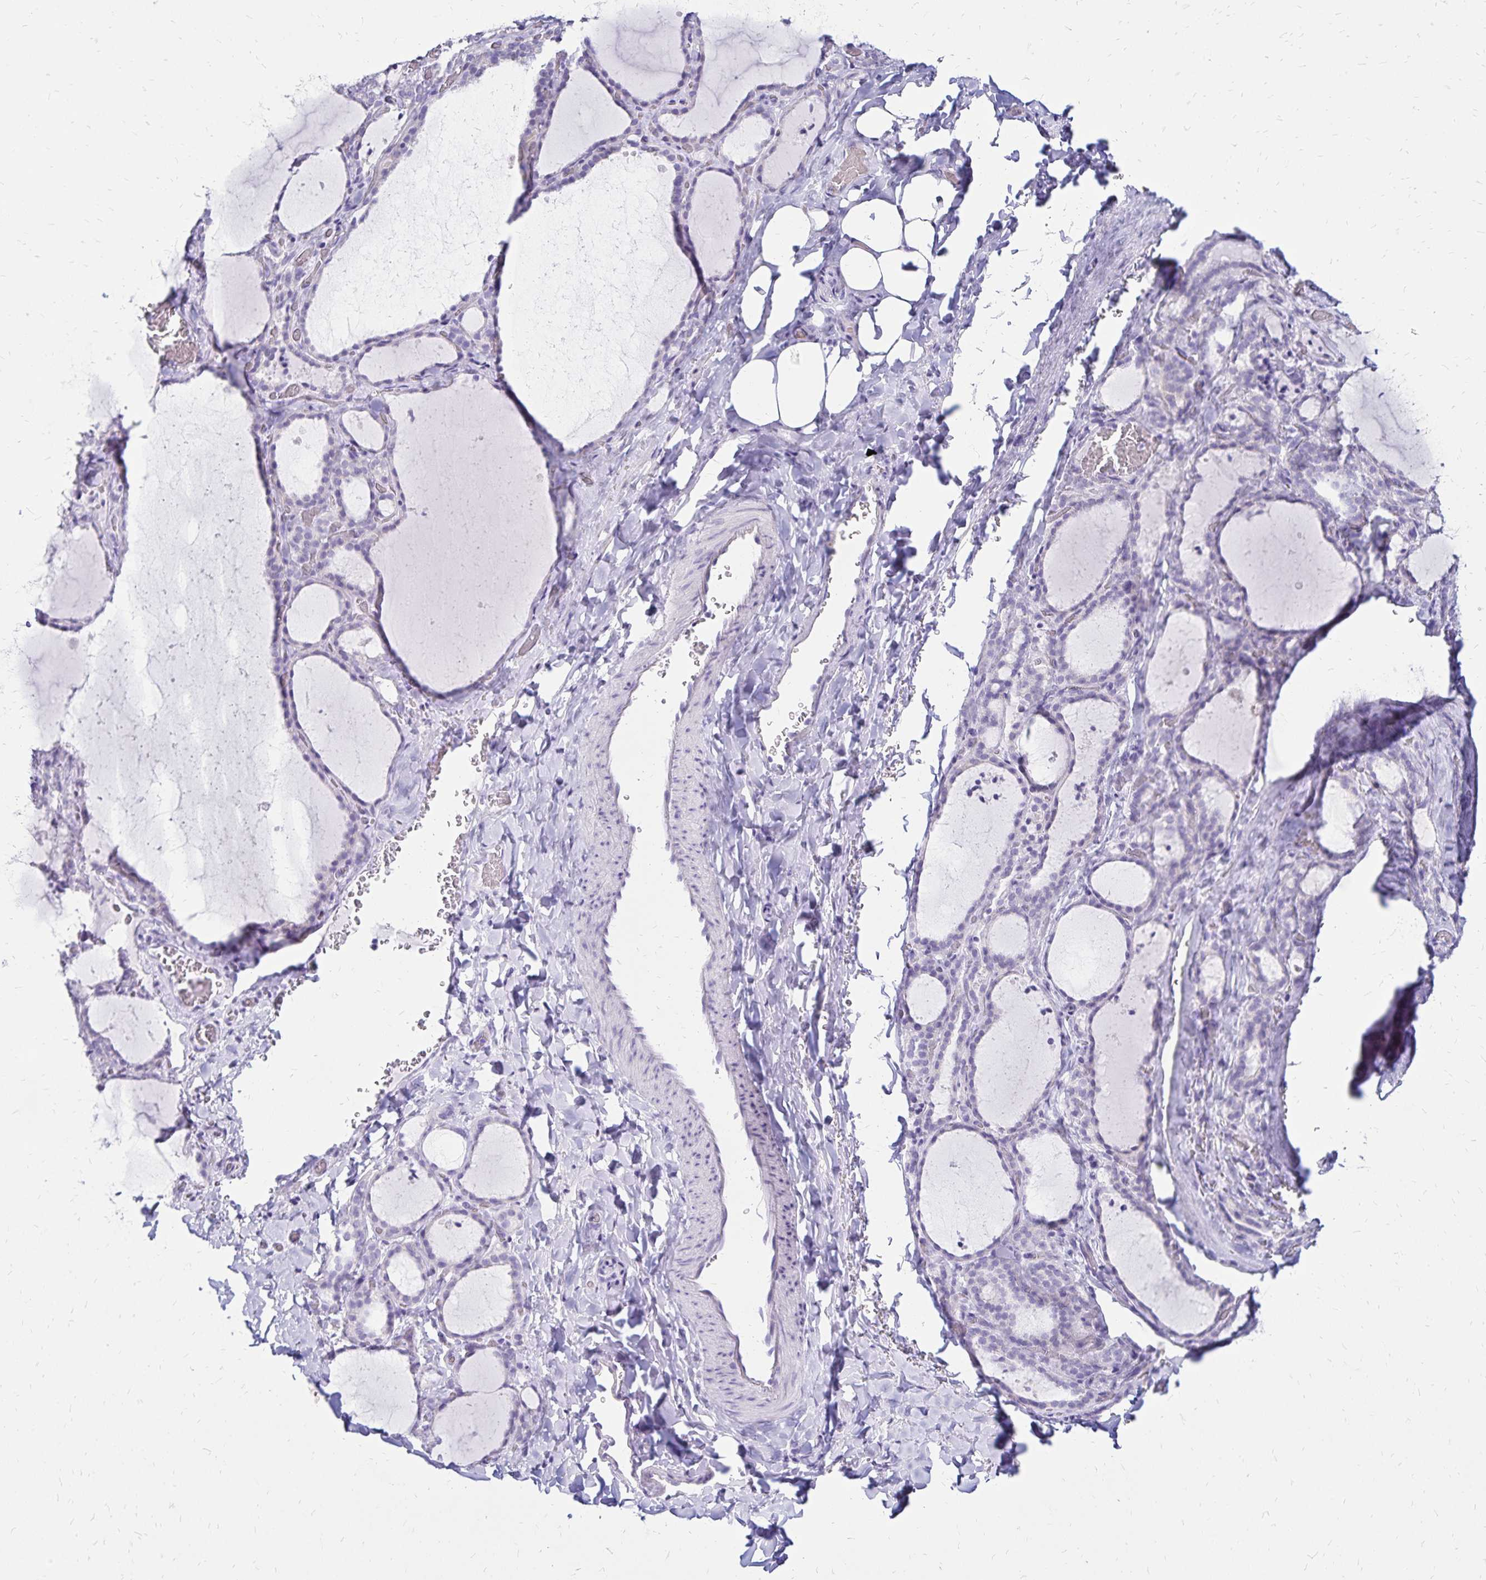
{"staining": {"intensity": "negative", "quantity": "none", "location": "none"}, "tissue": "thyroid gland", "cell_type": "Glandular cells", "image_type": "normal", "snomed": [{"axis": "morphology", "description": "Normal tissue, NOS"}, {"axis": "topography", "description": "Thyroid gland"}], "caption": "DAB immunohistochemical staining of unremarkable human thyroid gland demonstrates no significant staining in glandular cells.", "gene": "LIN28B", "patient": {"sex": "female", "age": 22}}